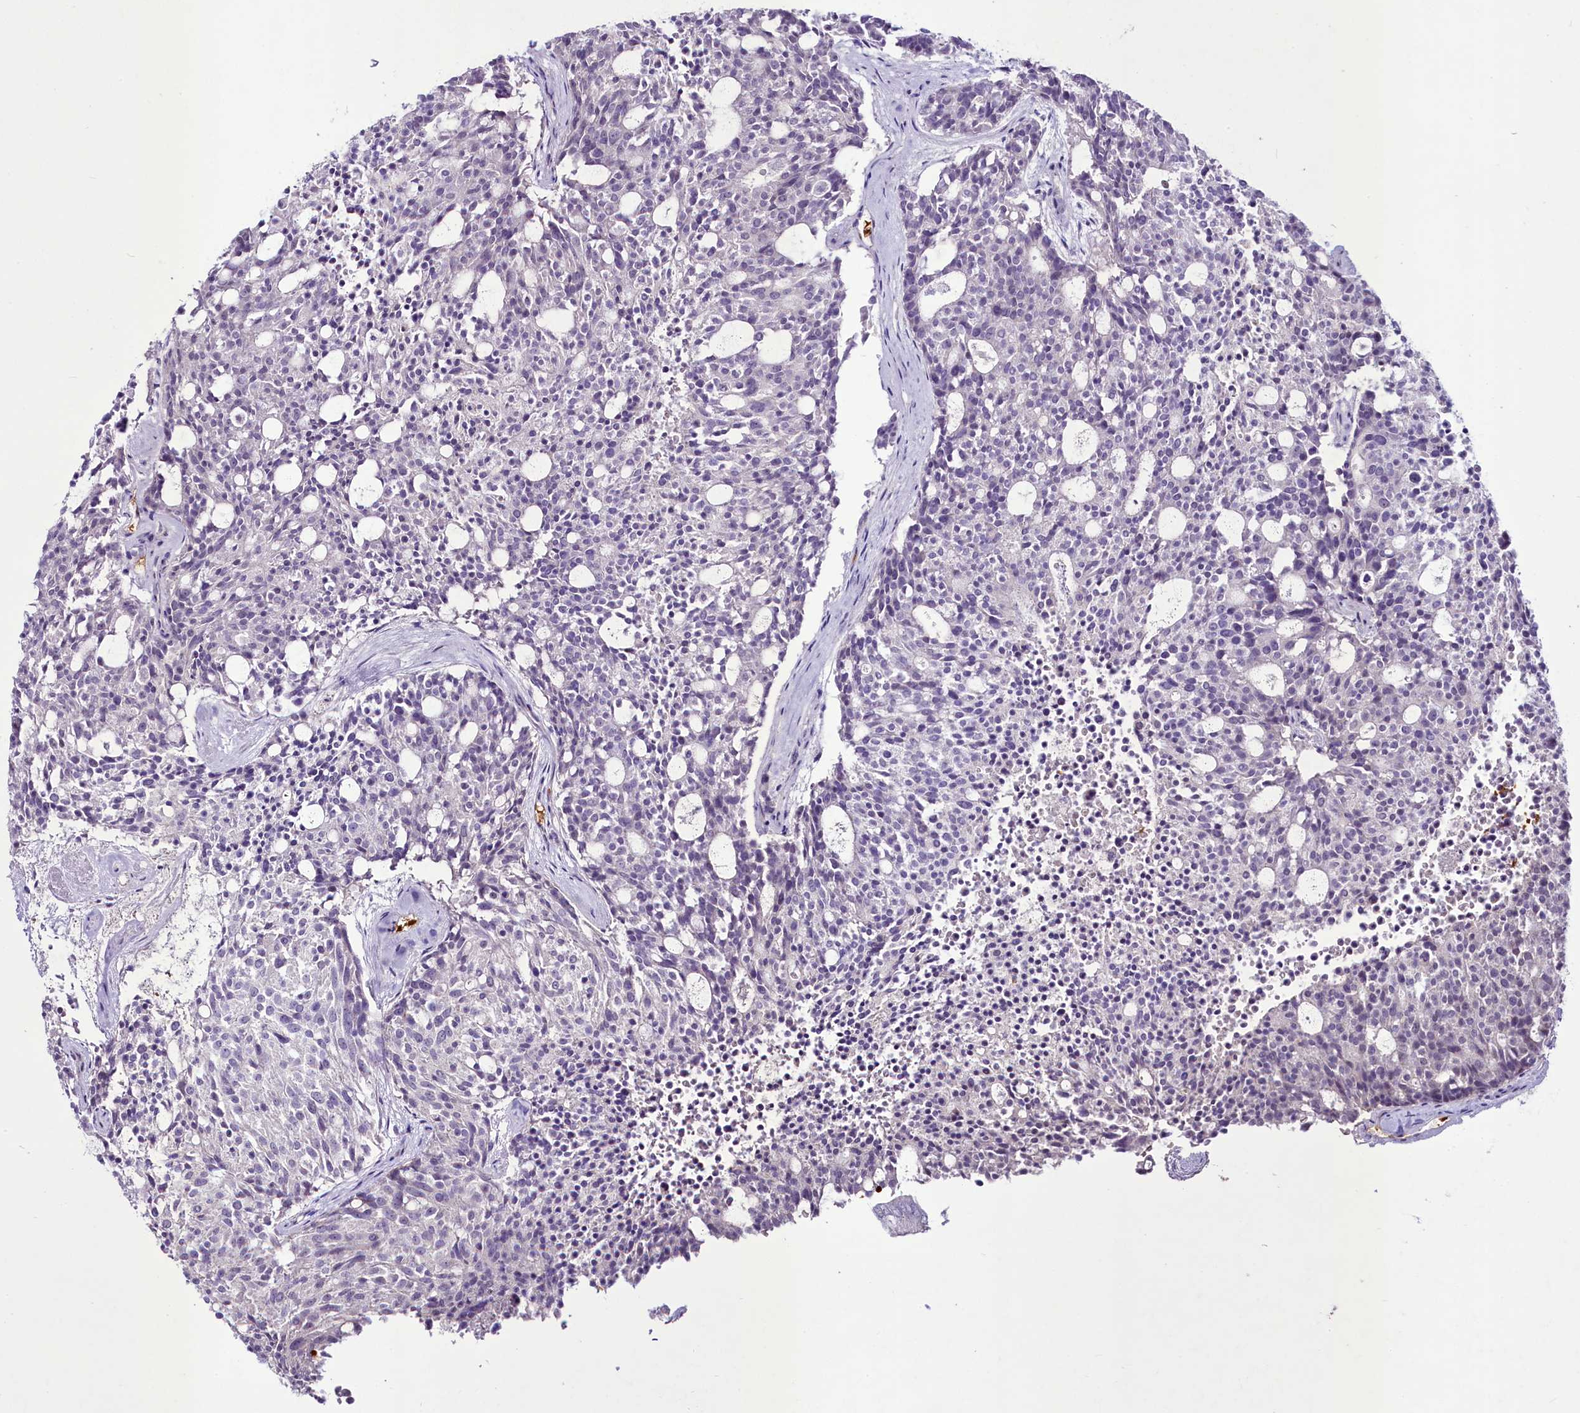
{"staining": {"intensity": "negative", "quantity": "none", "location": "none"}, "tissue": "carcinoid", "cell_type": "Tumor cells", "image_type": "cancer", "snomed": [{"axis": "morphology", "description": "Carcinoid, malignant, NOS"}, {"axis": "topography", "description": "Pancreas"}], "caption": "A histopathology image of carcinoid stained for a protein exhibits no brown staining in tumor cells. (Stains: DAB (3,3'-diaminobenzidine) IHC with hematoxylin counter stain, Microscopy: brightfield microscopy at high magnification).", "gene": "SUSD3", "patient": {"sex": "female", "age": 54}}